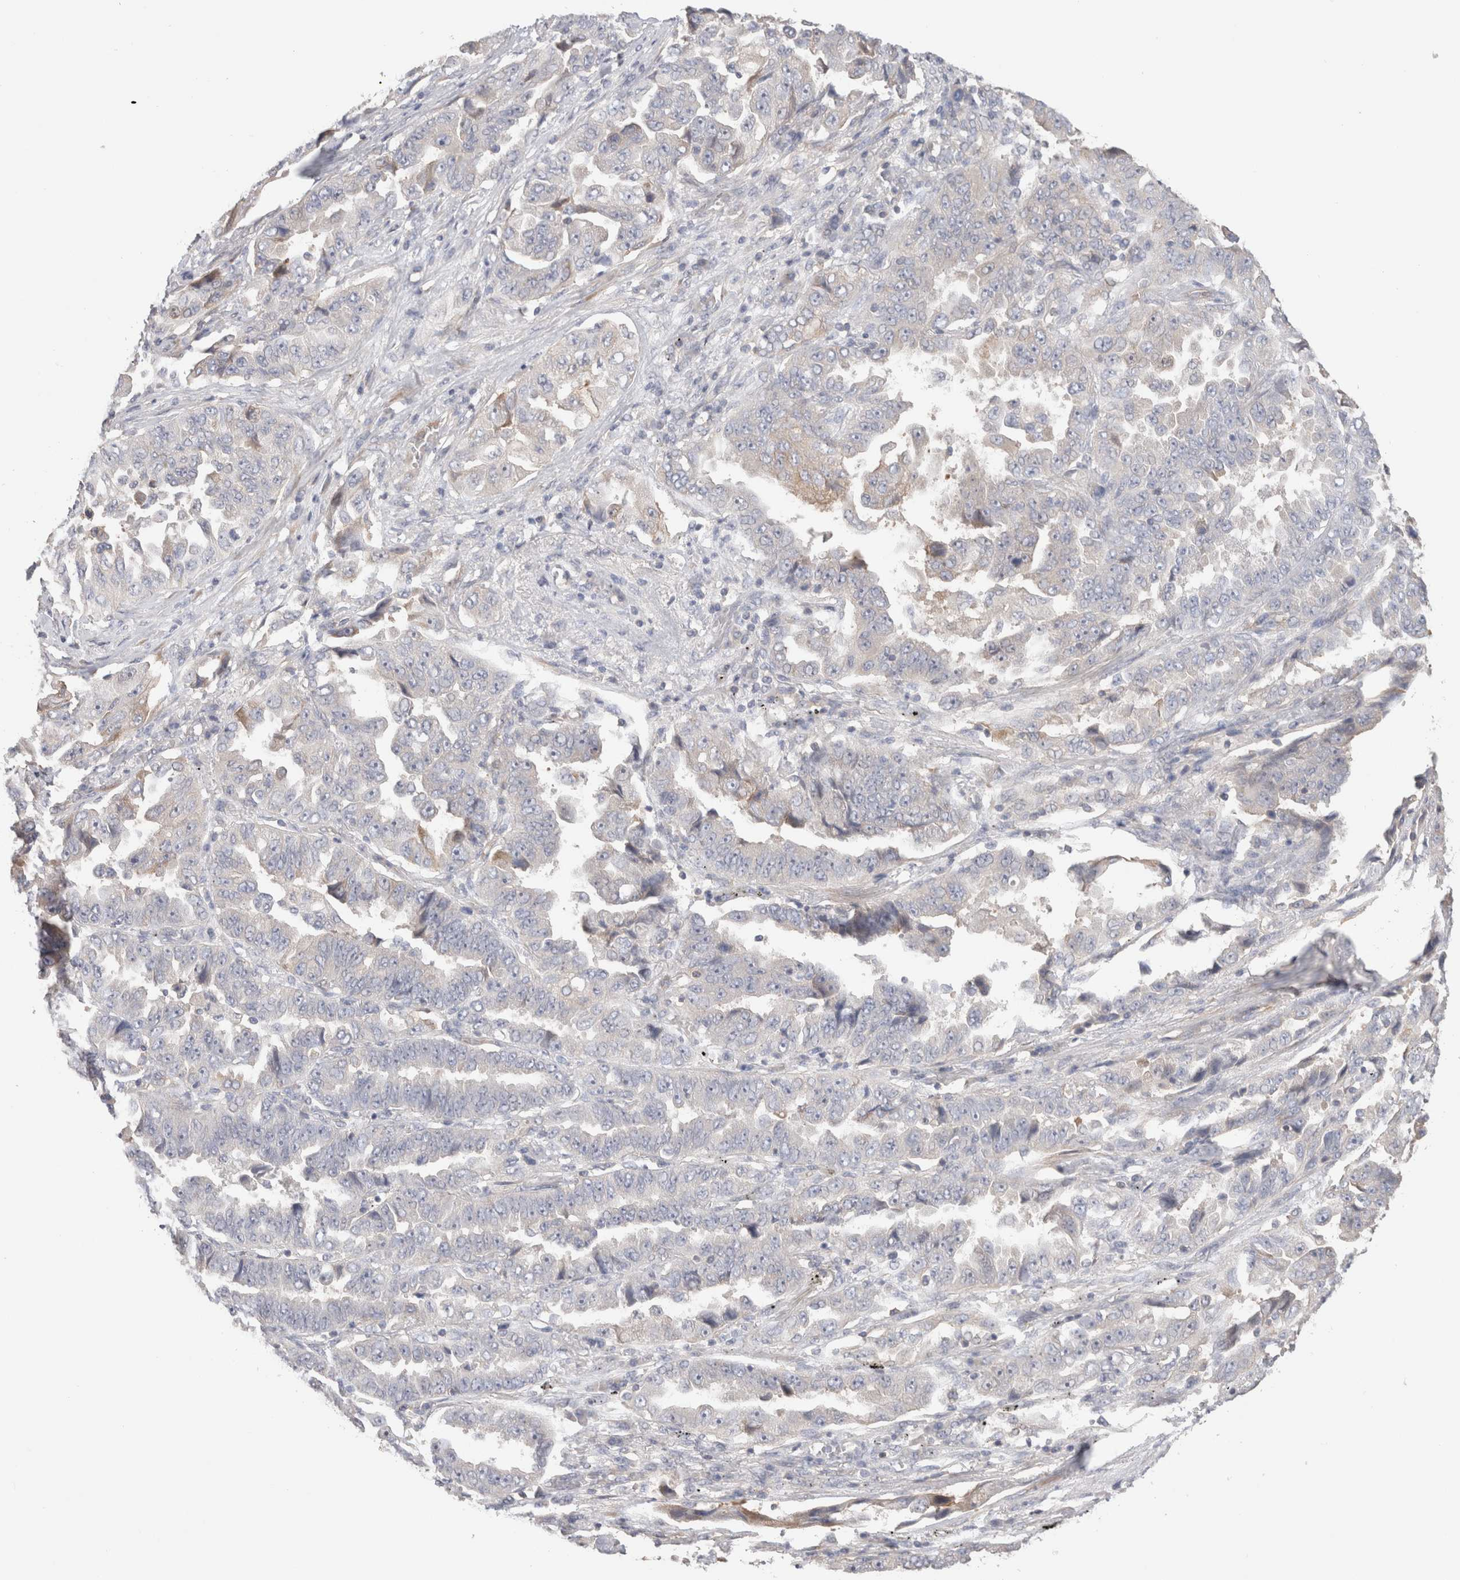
{"staining": {"intensity": "negative", "quantity": "none", "location": "none"}, "tissue": "lung cancer", "cell_type": "Tumor cells", "image_type": "cancer", "snomed": [{"axis": "morphology", "description": "Adenocarcinoma, NOS"}, {"axis": "topography", "description": "Lung"}], "caption": "Immunohistochemical staining of human lung cancer exhibits no significant staining in tumor cells. Nuclei are stained in blue.", "gene": "CAPN2", "patient": {"sex": "female", "age": 51}}